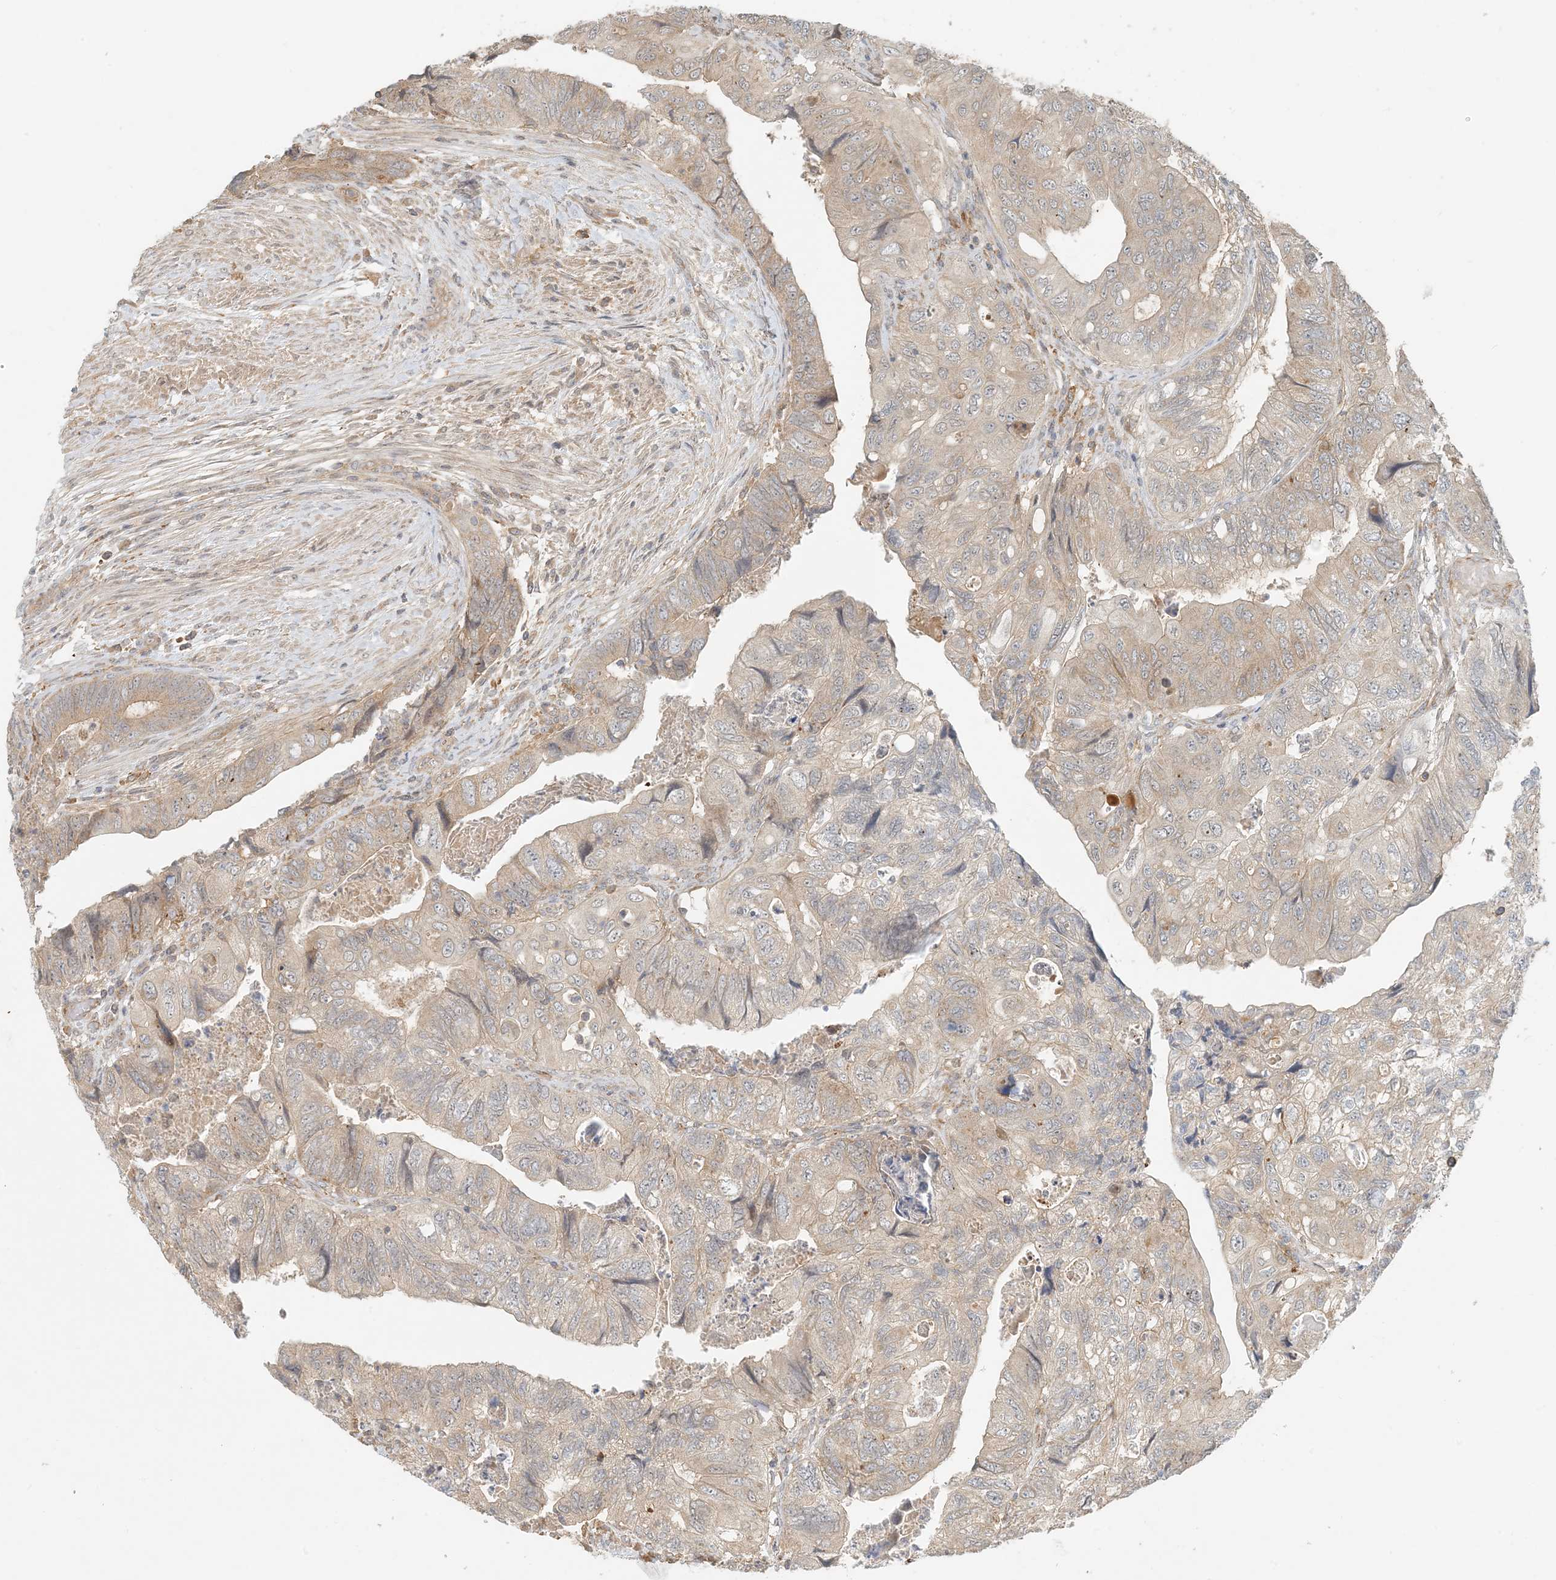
{"staining": {"intensity": "weak", "quantity": "25%-75%", "location": "cytoplasmic/membranous"}, "tissue": "colorectal cancer", "cell_type": "Tumor cells", "image_type": "cancer", "snomed": [{"axis": "morphology", "description": "Adenocarcinoma, NOS"}, {"axis": "topography", "description": "Rectum"}], "caption": "There is low levels of weak cytoplasmic/membranous positivity in tumor cells of adenocarcinoma (colorectal), as demonstrated by immunohistochemical staining (brown color).", "gene": "OBI1", "patient": {"sex": "male", "age": 63}}